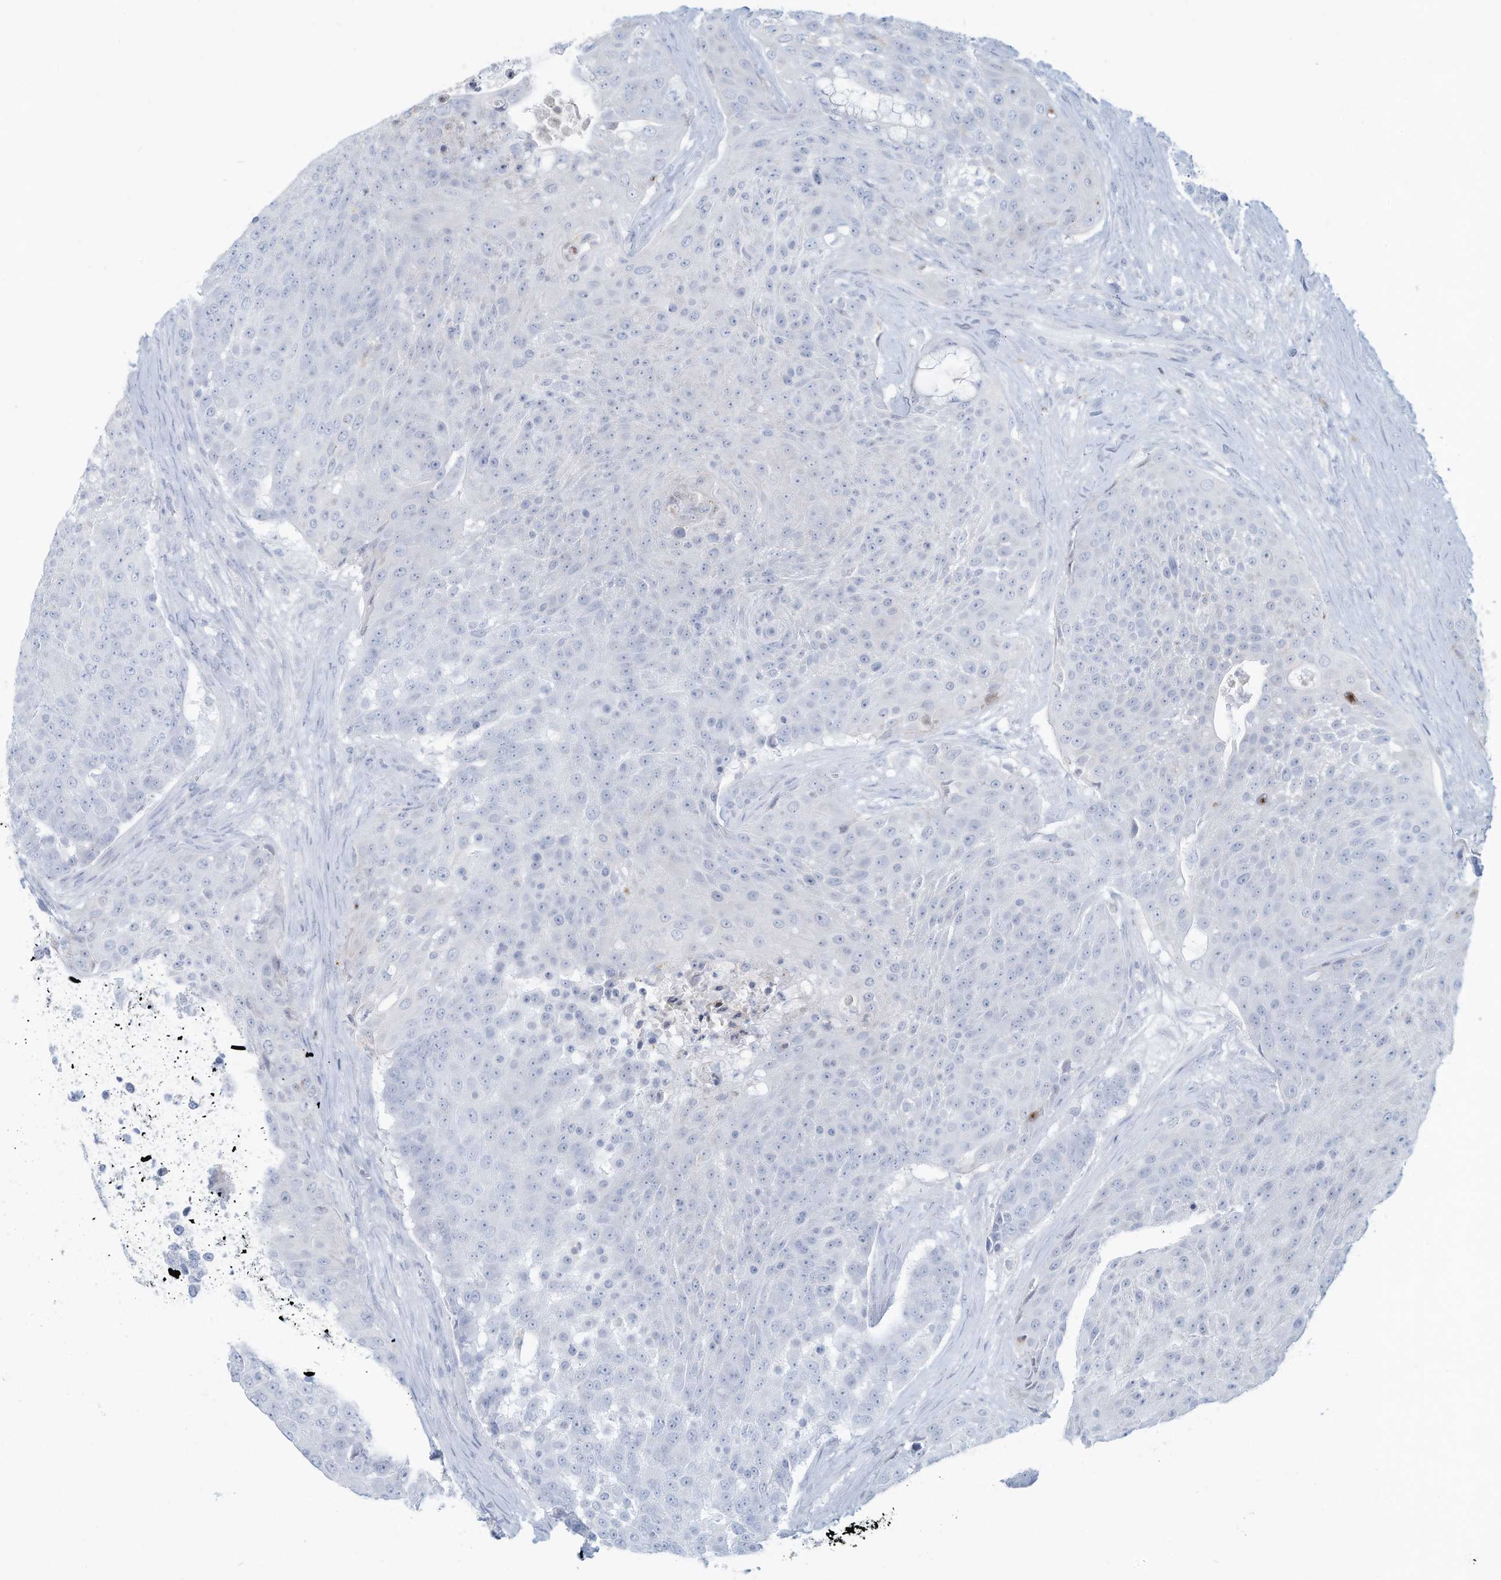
{"staining": {"intensity": "negative", "quantity": "none", "location": "none"}, "tissue": "urothelial cancer", "cell_type": "Tumor cells", "image_type": "cancer", "snomed": [{"axis": "morphology", "description": "Urothelial carcinoma, High grade"}, {"axis": "topography", "description": "Urinary bladder"}], "caption": "IHC histopathology image of neoplastic tissue: human urothelial cancer stained with DAB demonstrates no significant protein expression in tumor cells. (DAB (3,3'-diaminobenzidine) immunohistochemistry visualized using brightfield microscopy, high magnification).", "gene": "ERI2", "patient": {"sex": "female", "age": 63}}